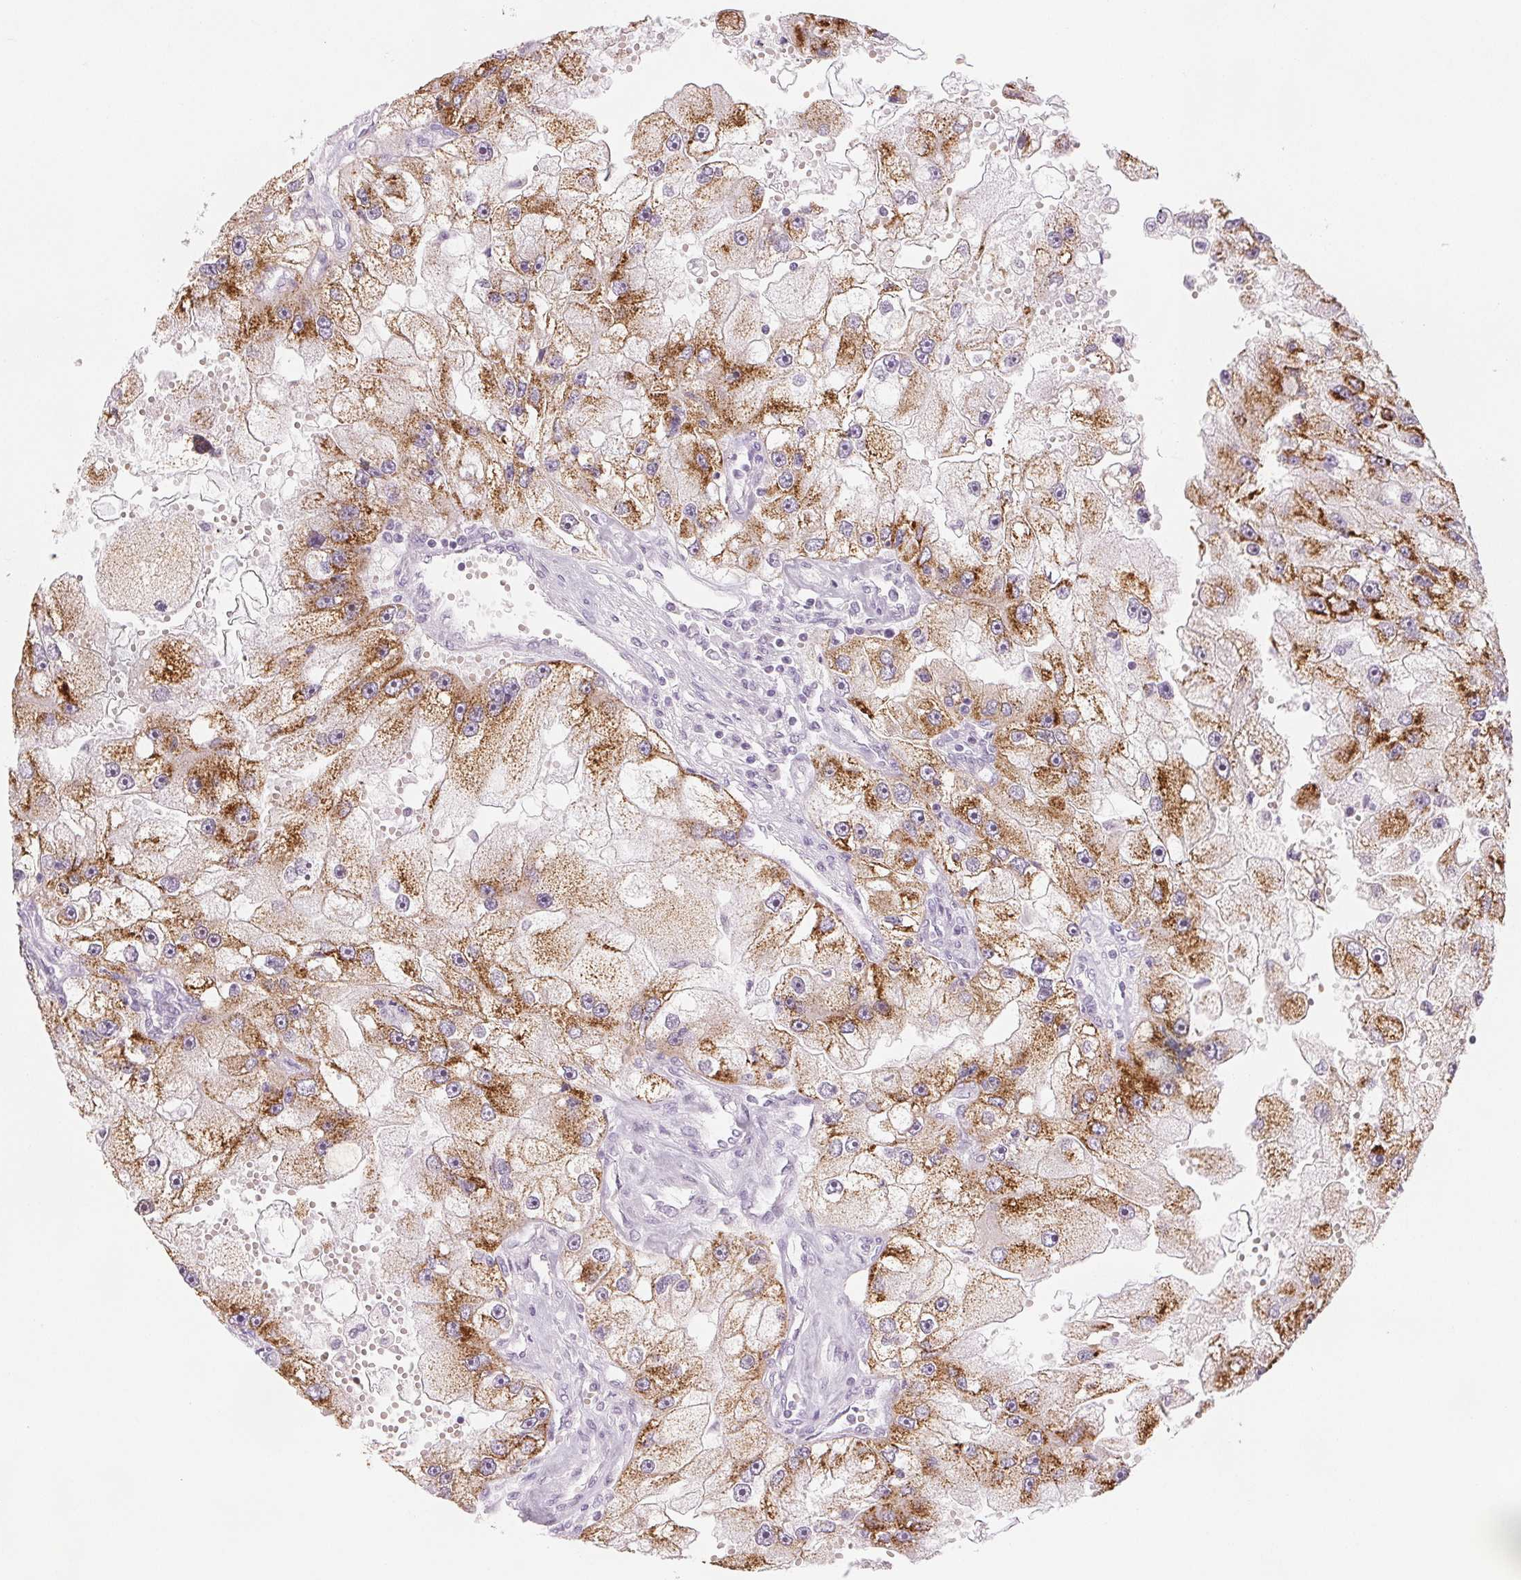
{"staining": {"intensity": "moderate", "quantity": ">75%", "location": "cytoplasmic/membranous"}, "tissue": "renal cancer", "cell_type": "Tumor cells", "image_type": "cancer", "snomed": [{"axis": "morphology", "description": "Adenocarcinoma, NOS"}, {"axis": "topography", "description": "Kidney"}], "caption": "Protein staining of renal adenocarcinoma tissue displays moderate cytoplasmic/membranous expression in approximately >75% of tumor cells. Nuclei are stained in blue.", "gene": "EHHADH", "patient": {"sex": "male", "age": 63}}